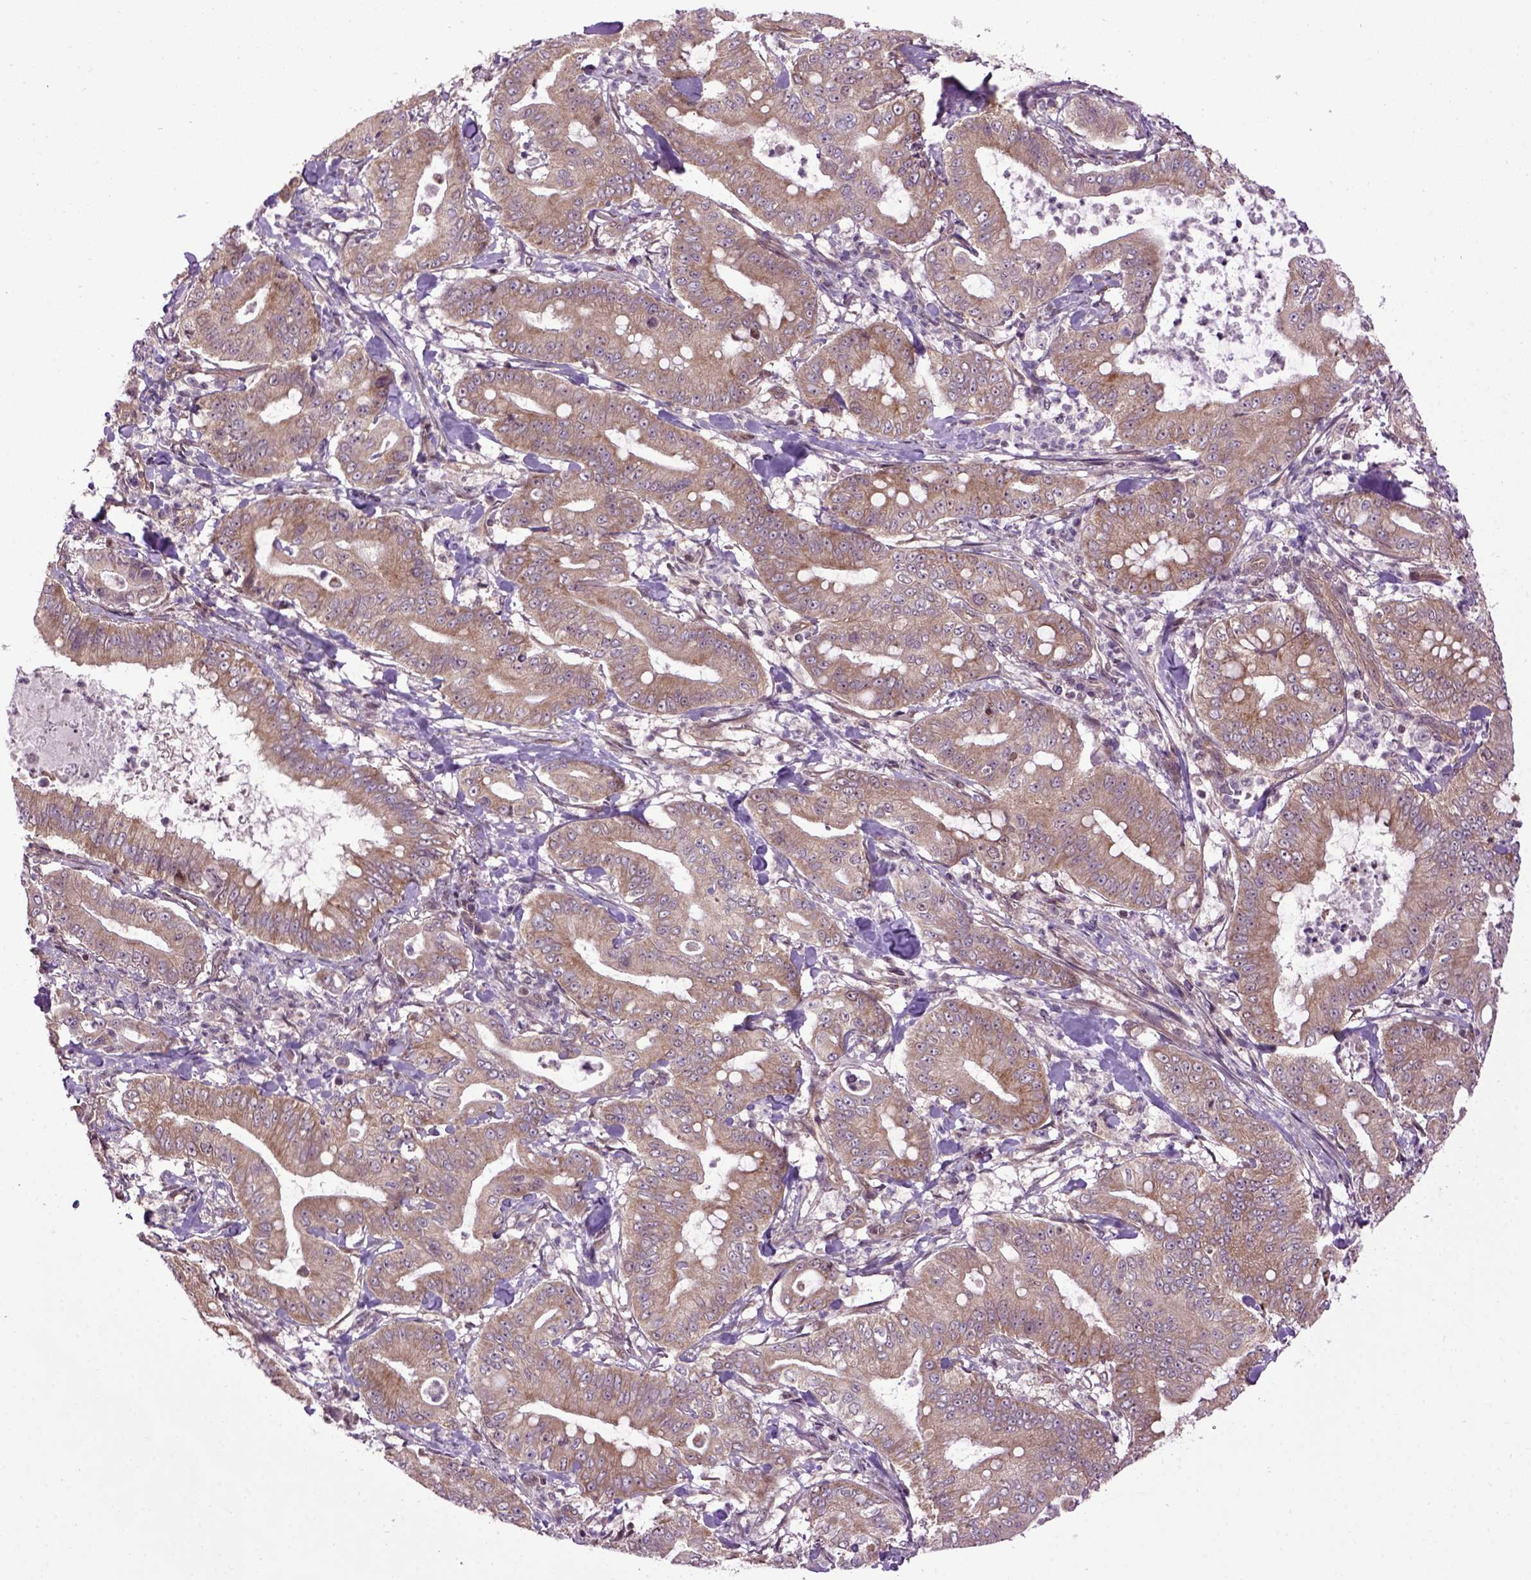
{"staining": {"intensity": "moderate", "quantity": ">75%", "location": "cytoplasmic/membranous"}, "tissue": "pancreatic cancer", "cell_type": "Tumor cells", "image_type": "cancer", "snomed": [{"axis": "morphology", "description": "Adenocarcinoma, NOS"}, {"axis": "topography", "description": "Pancreas"}], "caption": "Tumor cells display medium levels of moderate cytoplasmic/membranous staining in approximately >75% of cells in human pancreatic adenocarcinoma. (DAB IHC with brightfield microscopy, high magnification).", "gene": "WDR48", "patient": {"sex": "male", "age": 71}}